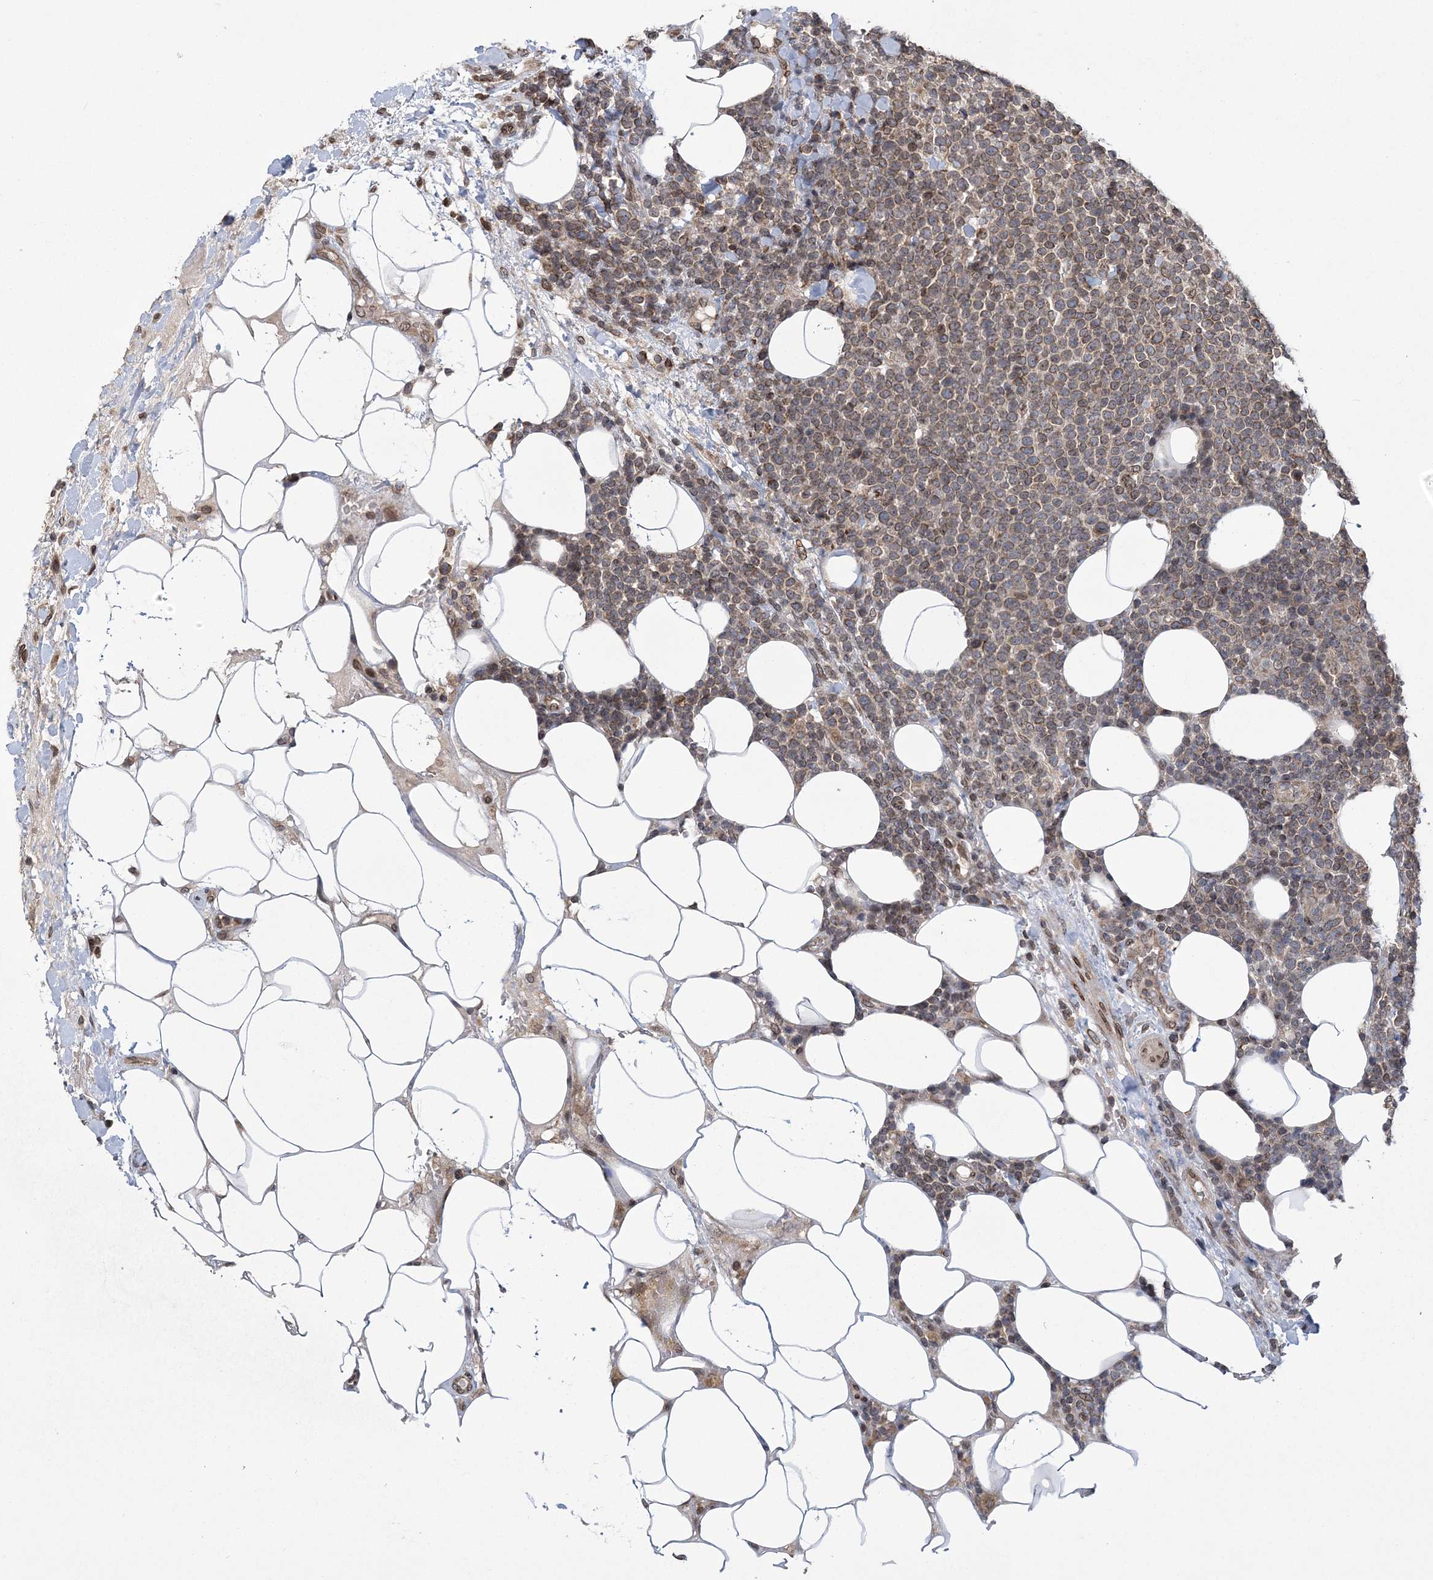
{"staining": {"intensity": "weak", "quantity": "25%-75%", "location": "cytoplasmic/membranous,nuclear"}, "tissue": "lymphoma", "cell_type": "Tumor cells", "image_type": "cancer", "snomed": [{"axis": "morphology", "description": "Malignant lymphoma, non-Hodgkin's type, High grade"}, {"axis": "topography", "description": "Lymph node"}], "caption": "Protein staining of lymphoma tissue reveals weak cytoplasmic/membranous and nuclear positivity in approximately 25%-75% of tumor cells.", "gene": "DNAJC27", "patient": {"sex": "male", "age": 61}}